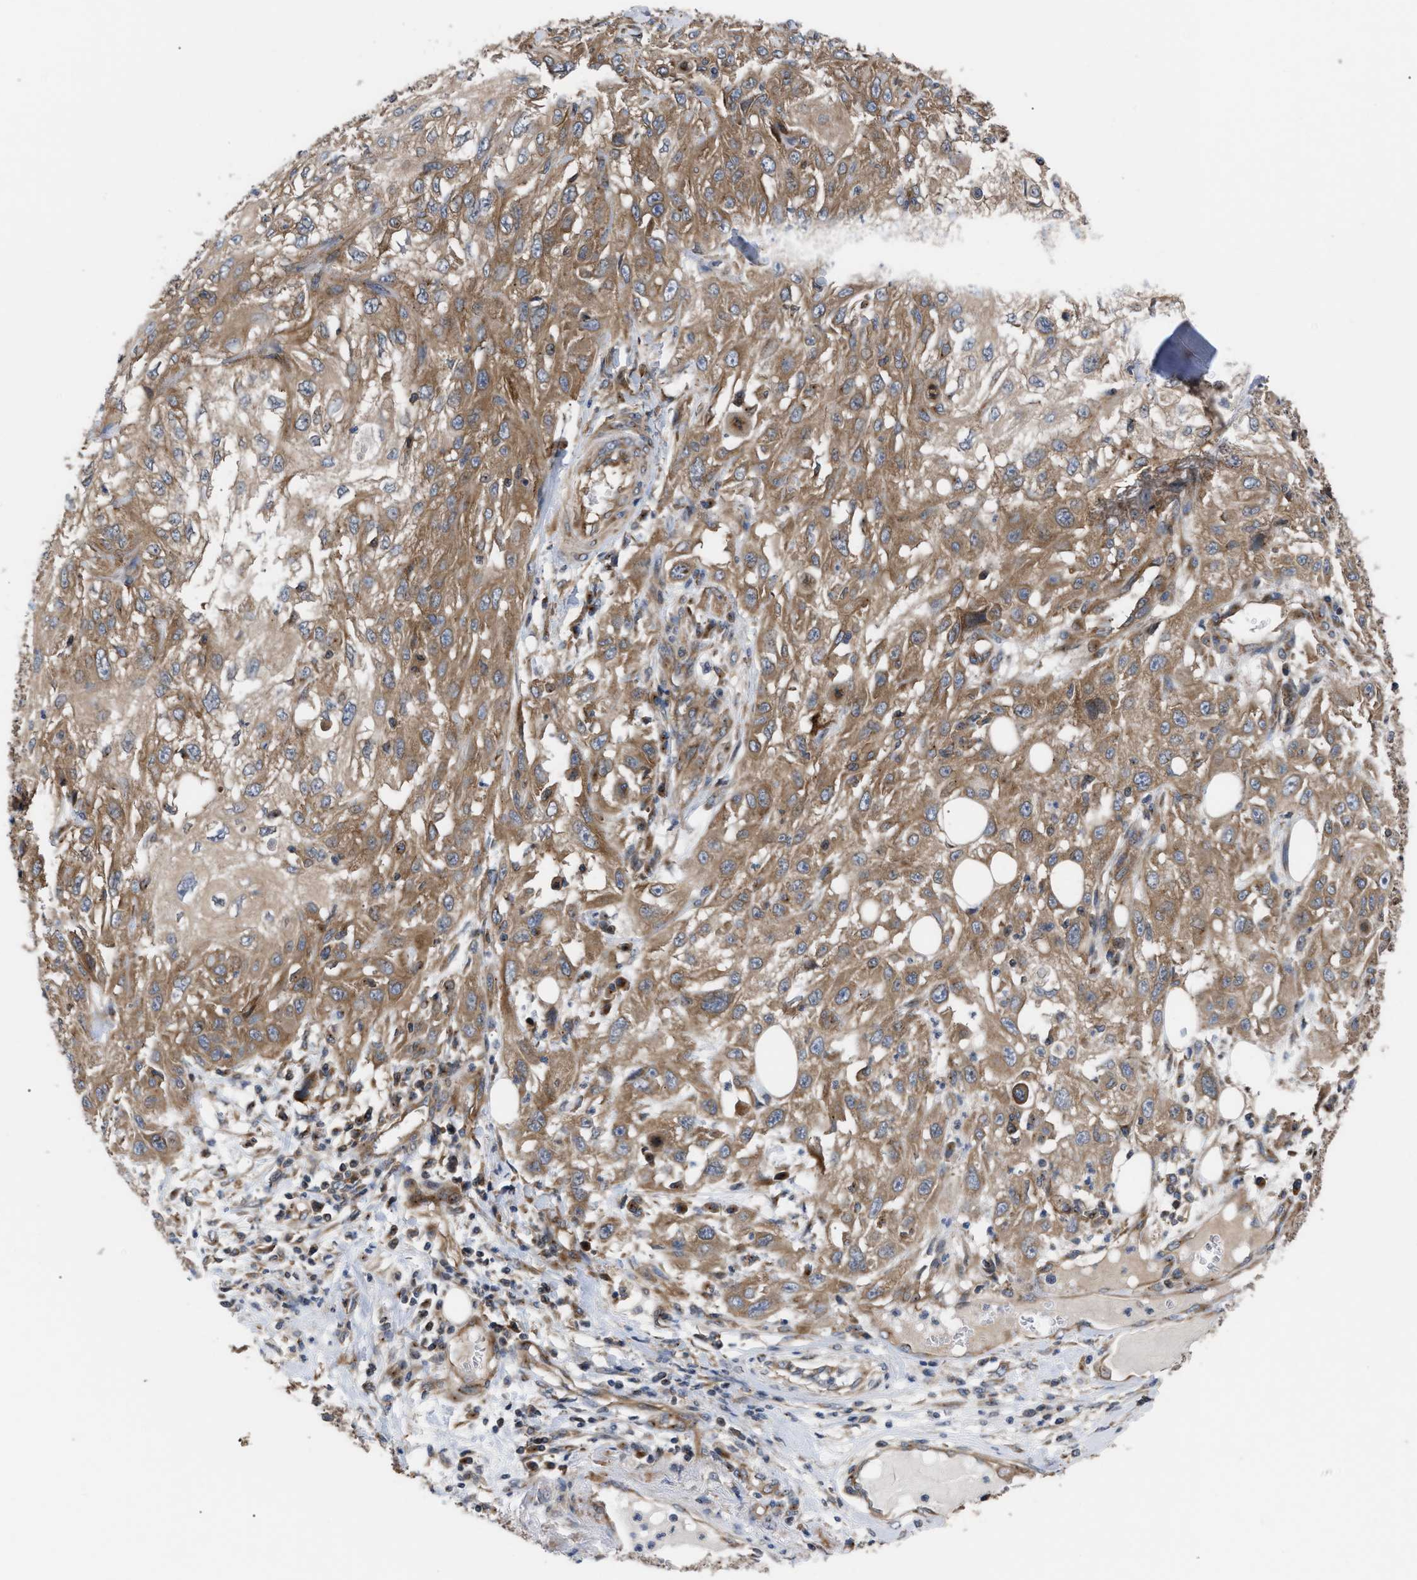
{"staining": {"intensity": "moderate", "quantity": ">75%", "location": "cytoplasmic/membranous"}, "tissue": "skin cancer", "cell_type": "Tumor cells", "image_type": "cancer", "snomed": [{"axis": "morphology", "description": "Squamous cell carcinoma, NOS"}, {"axis": "topography", "description": "Skin"}], "caption": "Human squamous cell carcinoma (skin) stained with a brown dye exhibits moderate cytoplasmic/membranous positive positivity in approximately >75% of tumor cells.", "gene": "LAPTM4B", "patient": {"sex": "male", "age": 75}}